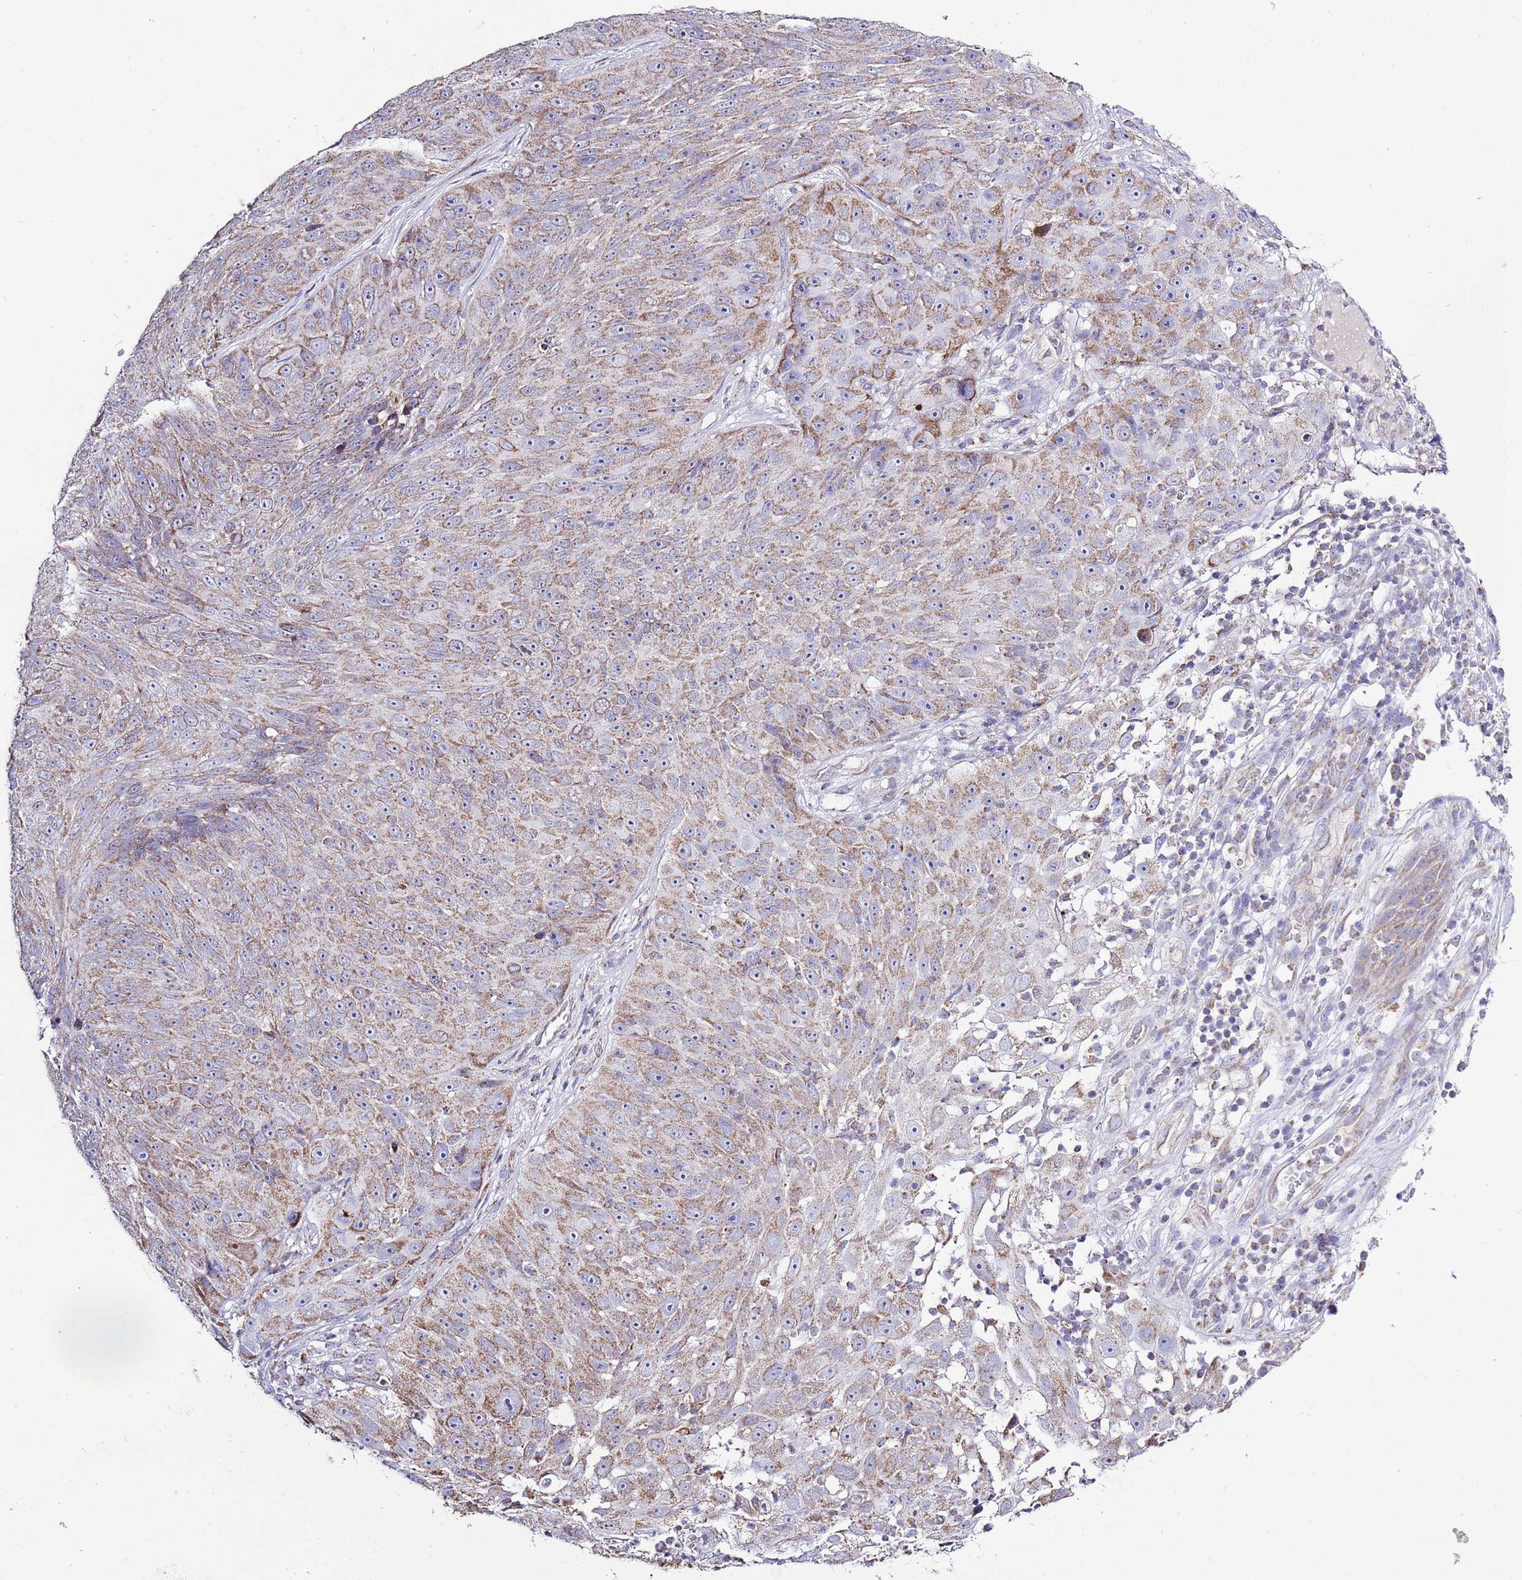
{"staining": {"intensity": "moderate", "quantity": ">75%", "location": "cytoplasmic/membranous"}, "tissue": "skin cancer", "cell_type": "Tumor cells", "image_type": "cancer", "snomed": [{"axis": "morphology", "description": "Squamous cell carcinoma, NOS"}, {"axis": "topography", "description": "Skin"}], "caption": "High-power microscopy captured an immunohistochemistry (IHC) micrograph of squamous cell carcinoma (skin), revealing moderate cytoplasmic/membranous expression in approximately >75% of tumor cells. Ihc stains the protein of interest in brown and the nuclei are stained blue.", "gene": "TEKTIP1", "patient": {"sex": "female", "age": 87}}